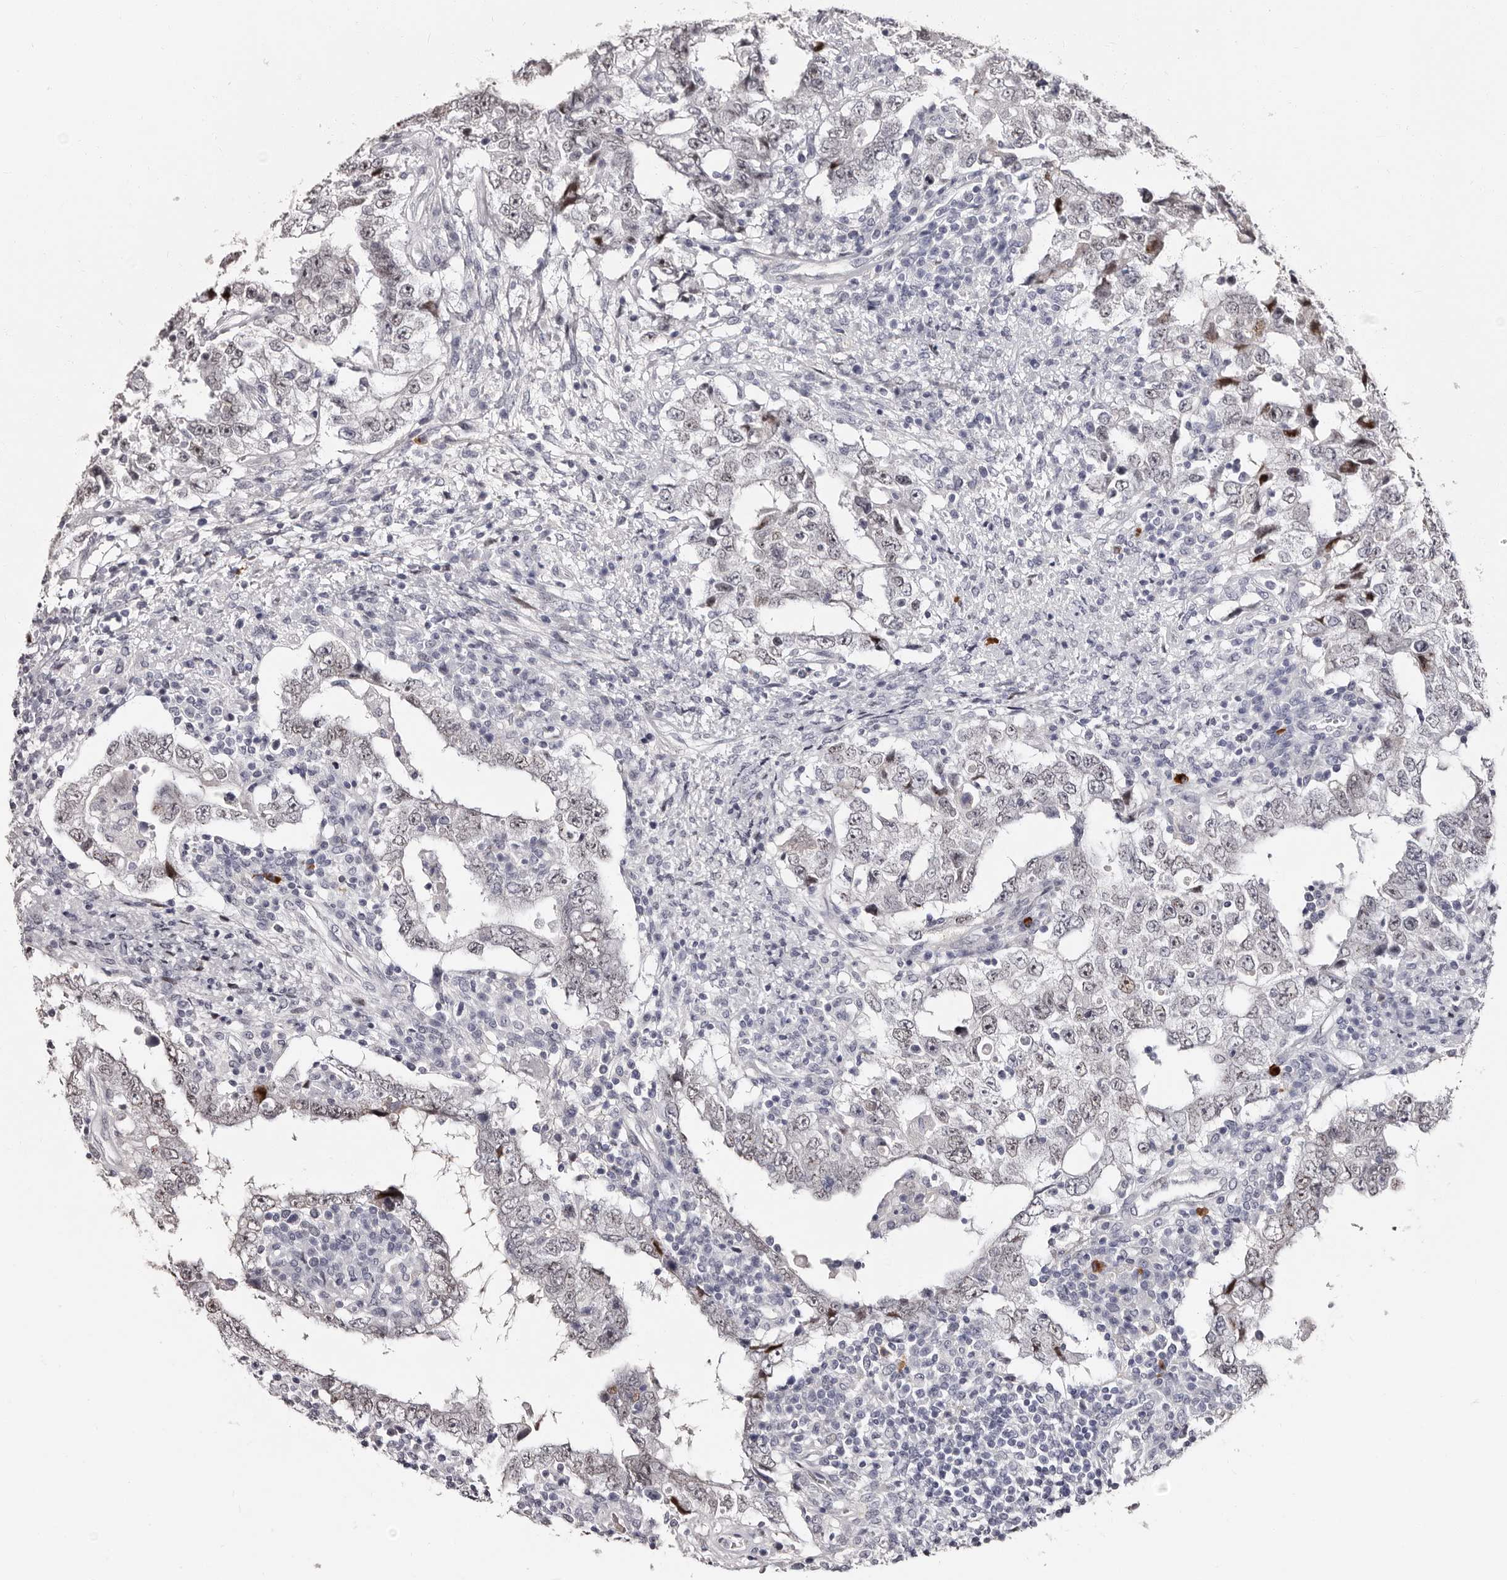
{"staining": {"intensity": "moderate", "quantity": "<25%", "location": "nuclear"}, "tissue": "testis cancer", "cell_type": "Tumor cells", "image_type": "cancer", "snomed": [{"axis": "morphology", "description": "Carcinoma, Embryonal, NOS"}, {"axis": "topography", "description": "Testis"}], "caption": "This is an image of IHC staining of testis cancer, which shows moderate staining in the nuclear of tumor cells.", "gene": "TBC1D22B", "patient": {"sex": "male", "age": 26}}